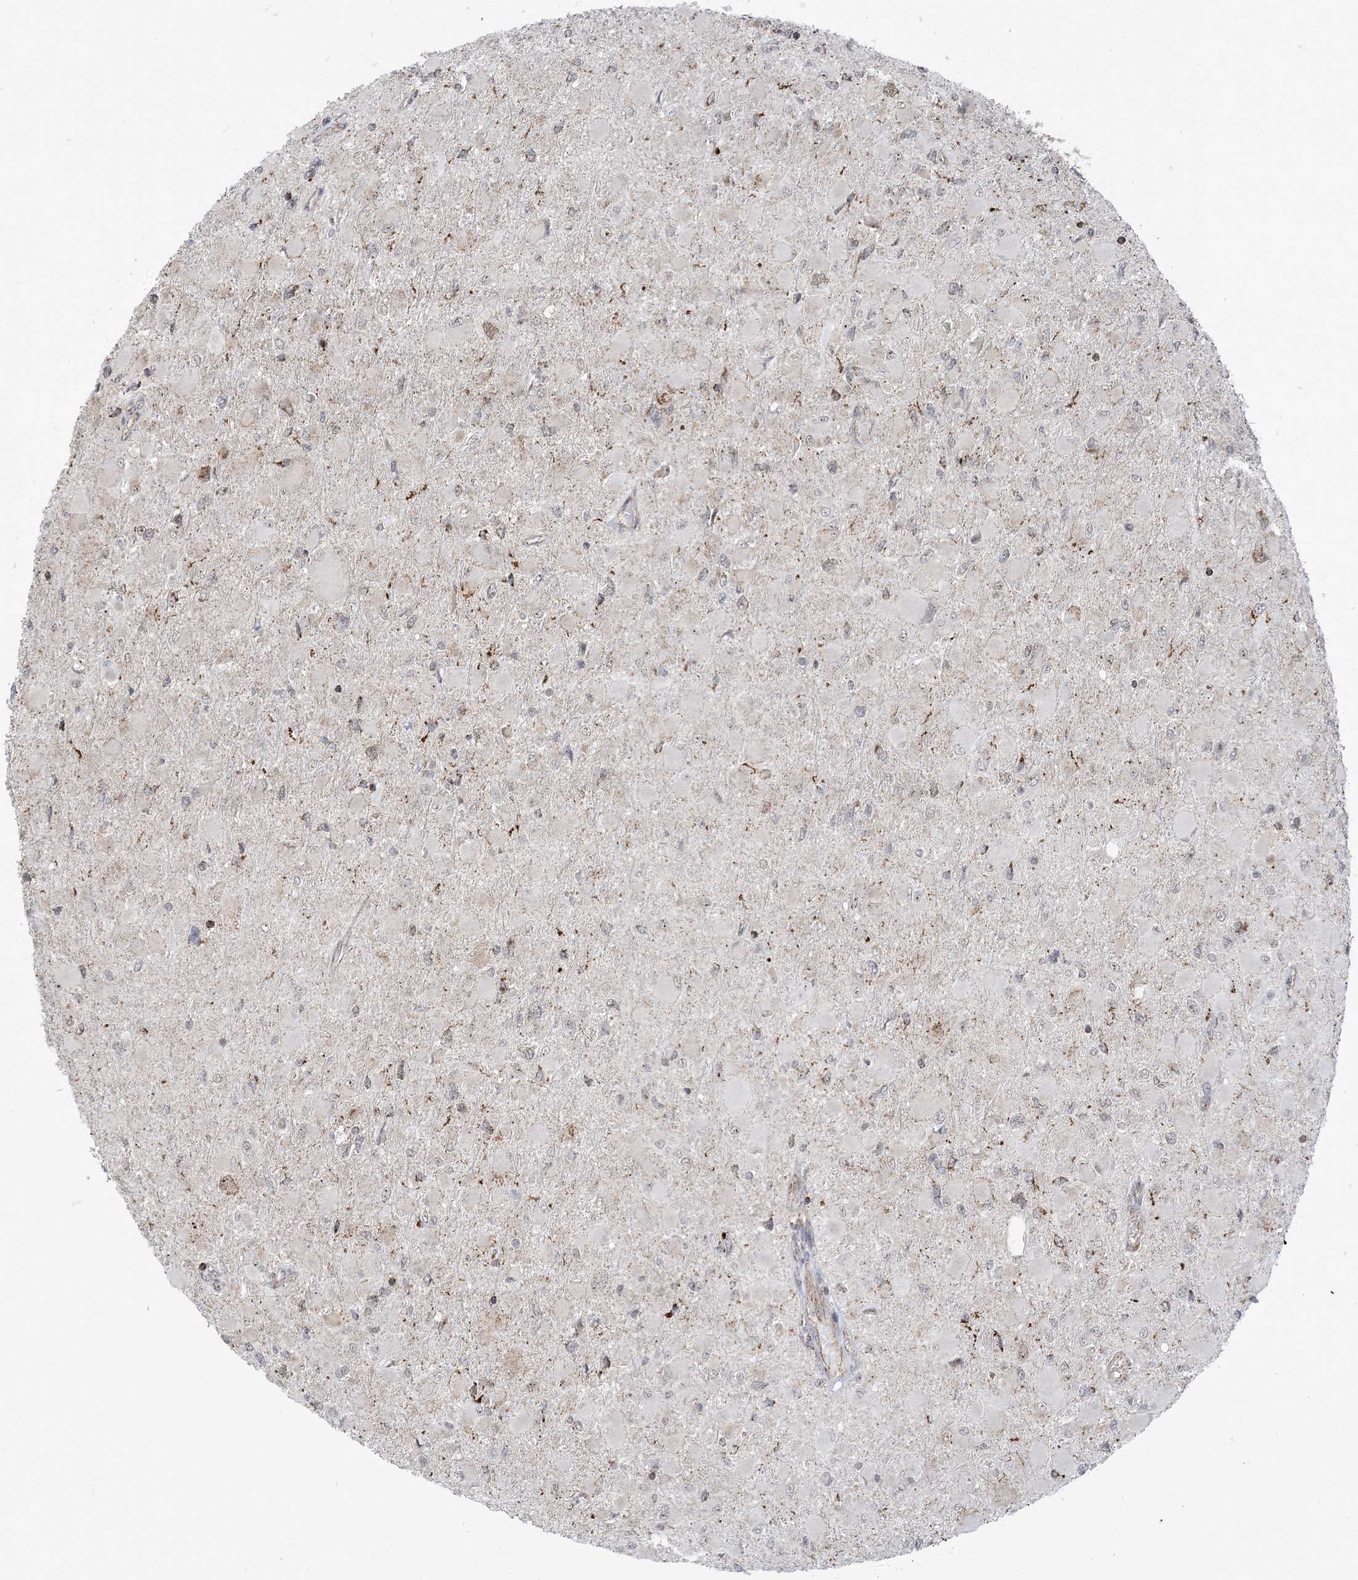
{"staining": {"intensity": "negative", "quantity": "none", "location": "none"}, "tissue": "glioma", "cell_type": "Tumor cells", "image_type": "cancer", "snomed": [{"axis": "morphology", "description": "Glioma, malignant, High grade"}, {"axis": "topography", "description": "Cerebral cortex"}], "caption": "Protein analysis of glioma demonstrates no significant staining in tumor cells. (Stains: DAB IHC with hematoxylin counter stain, Microscopy: brightfield microscopy at high magnification).", "gene": "MAPKBP1", "patient": {"sex": "female", "age": 36}}